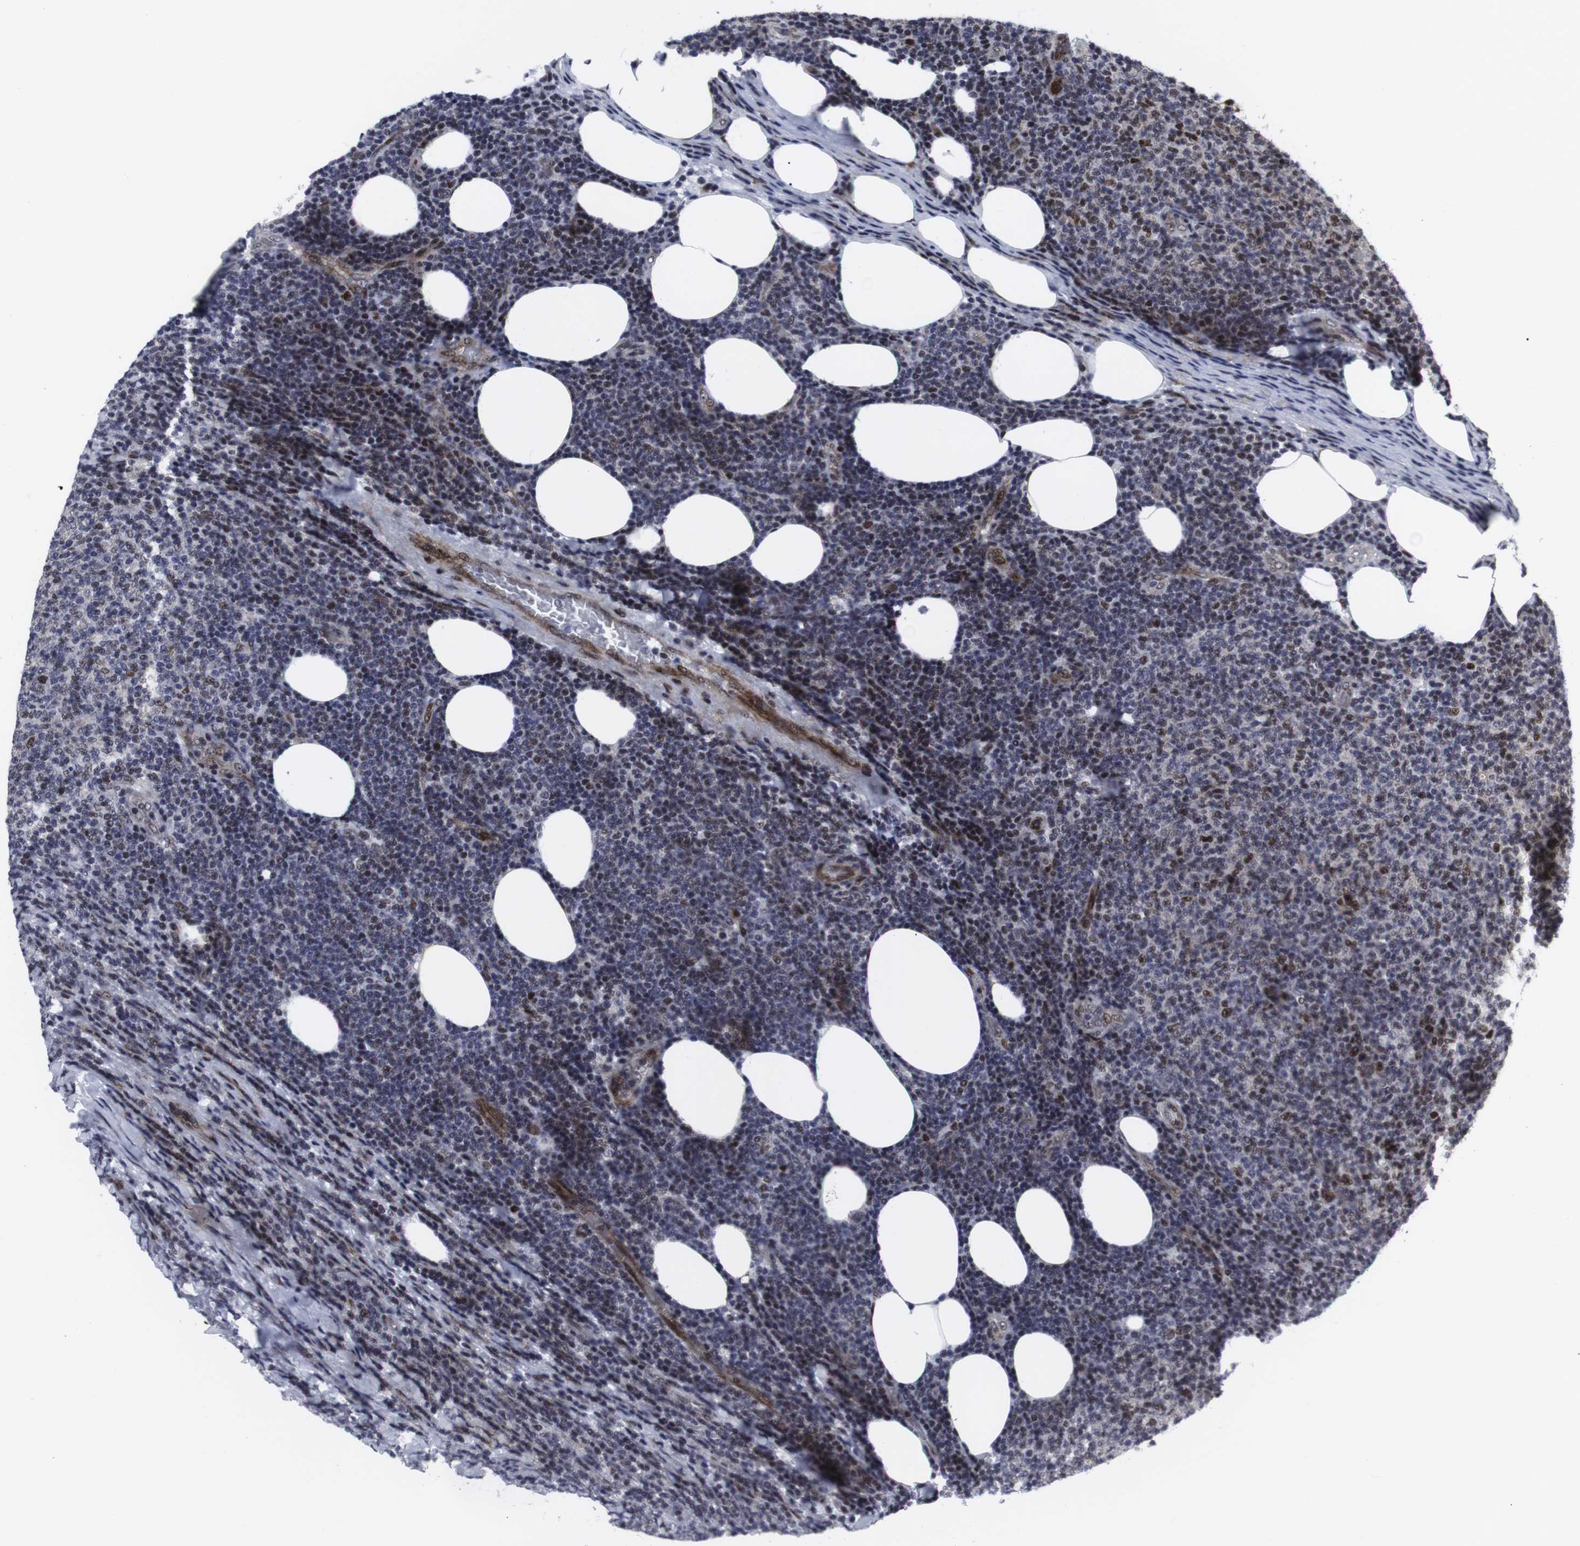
{"staining": {"intensity": "moderate", "quantity": "25%-75%", "location": "nuclear"}, "tissue": "lymphoma", "cell_type": "Tumor cells", "image_type": "cancer", "snomed": [{"axis": "morphology", "description": "Malignant lymphoma, non-Hodgkin's type, Low grade"}, {"axis": "topography", "description": "Lymph node"}], "caption": "There is medium levels of moderate nuclear positivity in tumor cells of low-grade malignant lymphoma, non-Hodgkin's type, as demonstrated by immunohistochemical staining (brown color).", "gene": "MLH1", "patient": {"sex": "male", "age": 66}}